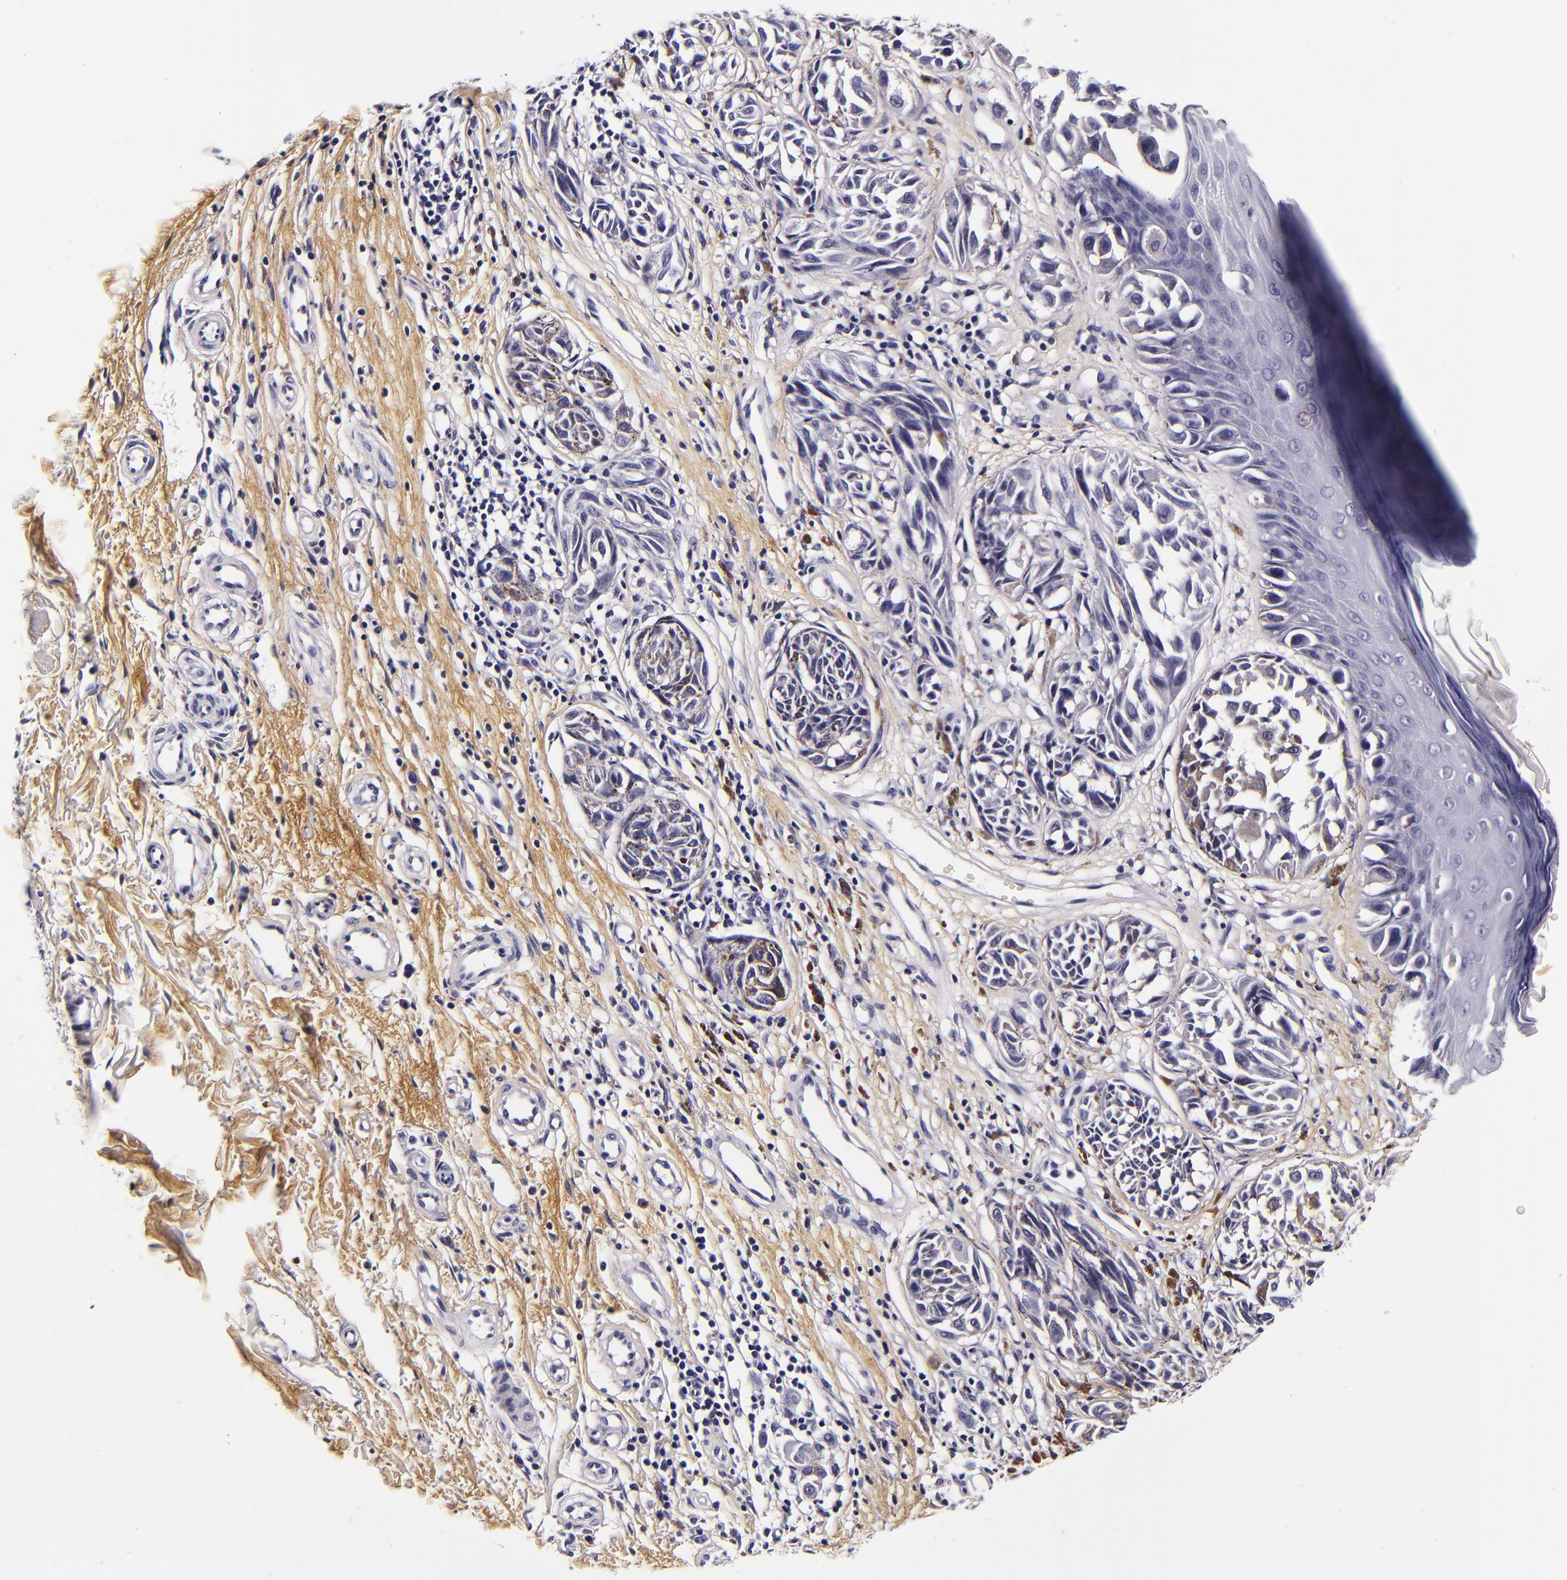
{"staining": {"intensity": "negative", "quantity": "none", "location": "none"}, "tissue": "melanoma", "cell_type": "Tumor cells", "image_type": "cancer", "snomed": [{"axis": "morphology", "description": "Malignant melanoma, NOS"}, {"axis": "topography", "description": "Skin"}], "caption": "This image is of melanoma stained with immunohistochemistry to label a protein in brown with the nuclei are counter-stained blue. There is no positivity in tumor cells.", "gene": "FBN1", "patient": {"sex": "male", "age": 67}}